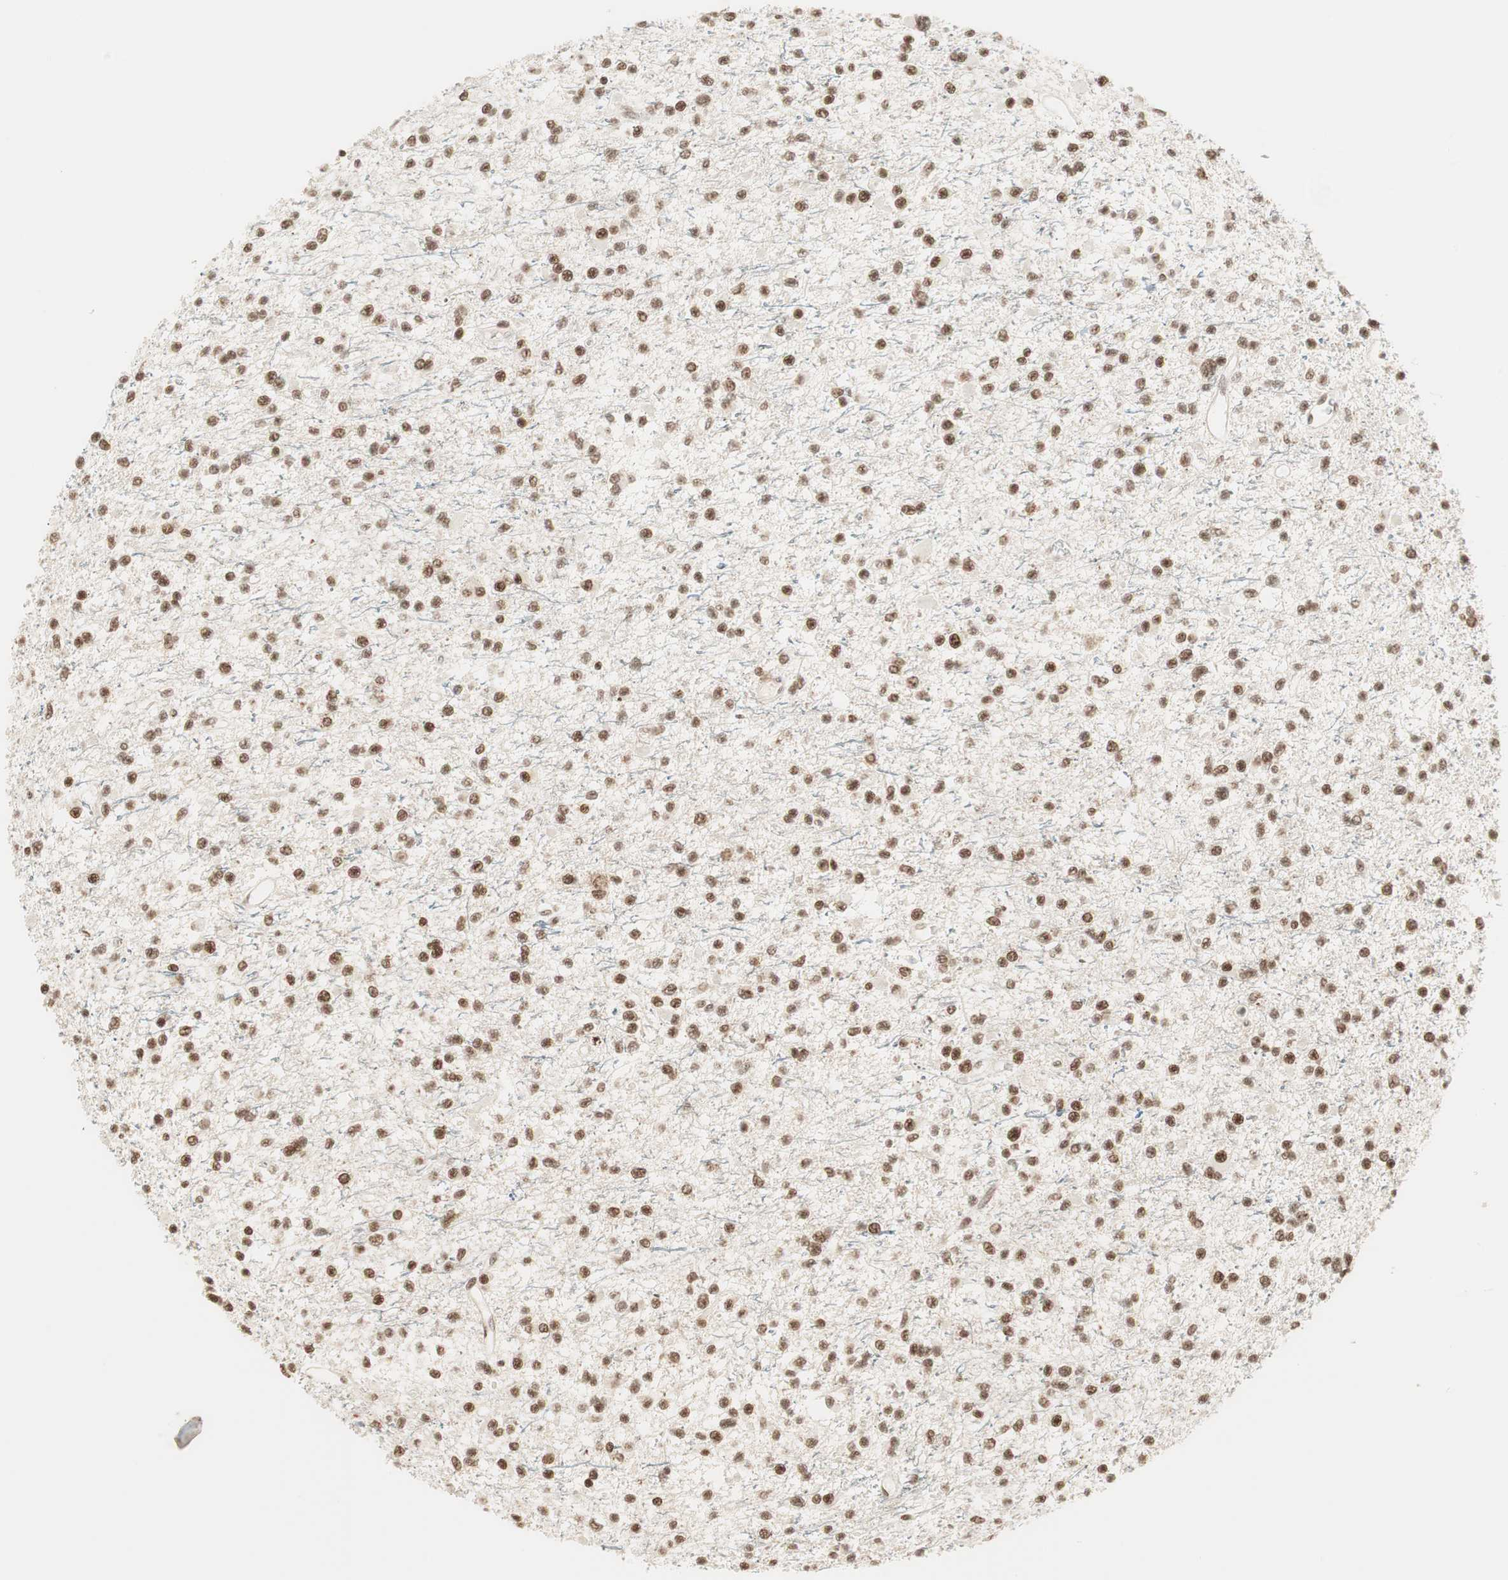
{"staining": {"intensity": "moderate", "quantity": ">75%", "location": "nuclear"}, "tissue": "glioma", "cell_type": "Tumor cells", "image_type": "cancer", "snomed": [{"axis": "morphology", "description": "Glioma, malignant, Low grade"}, {"axis": "topography", "description": "Brain"}], "caption": "A medium amount of moderate nuclear positivity is appreciated in approximately >75% of tumor cells in malignant low-grade glioma tissue.", "gene": "SMARCE1", "patient": {"sex": "female", "age": 22}}